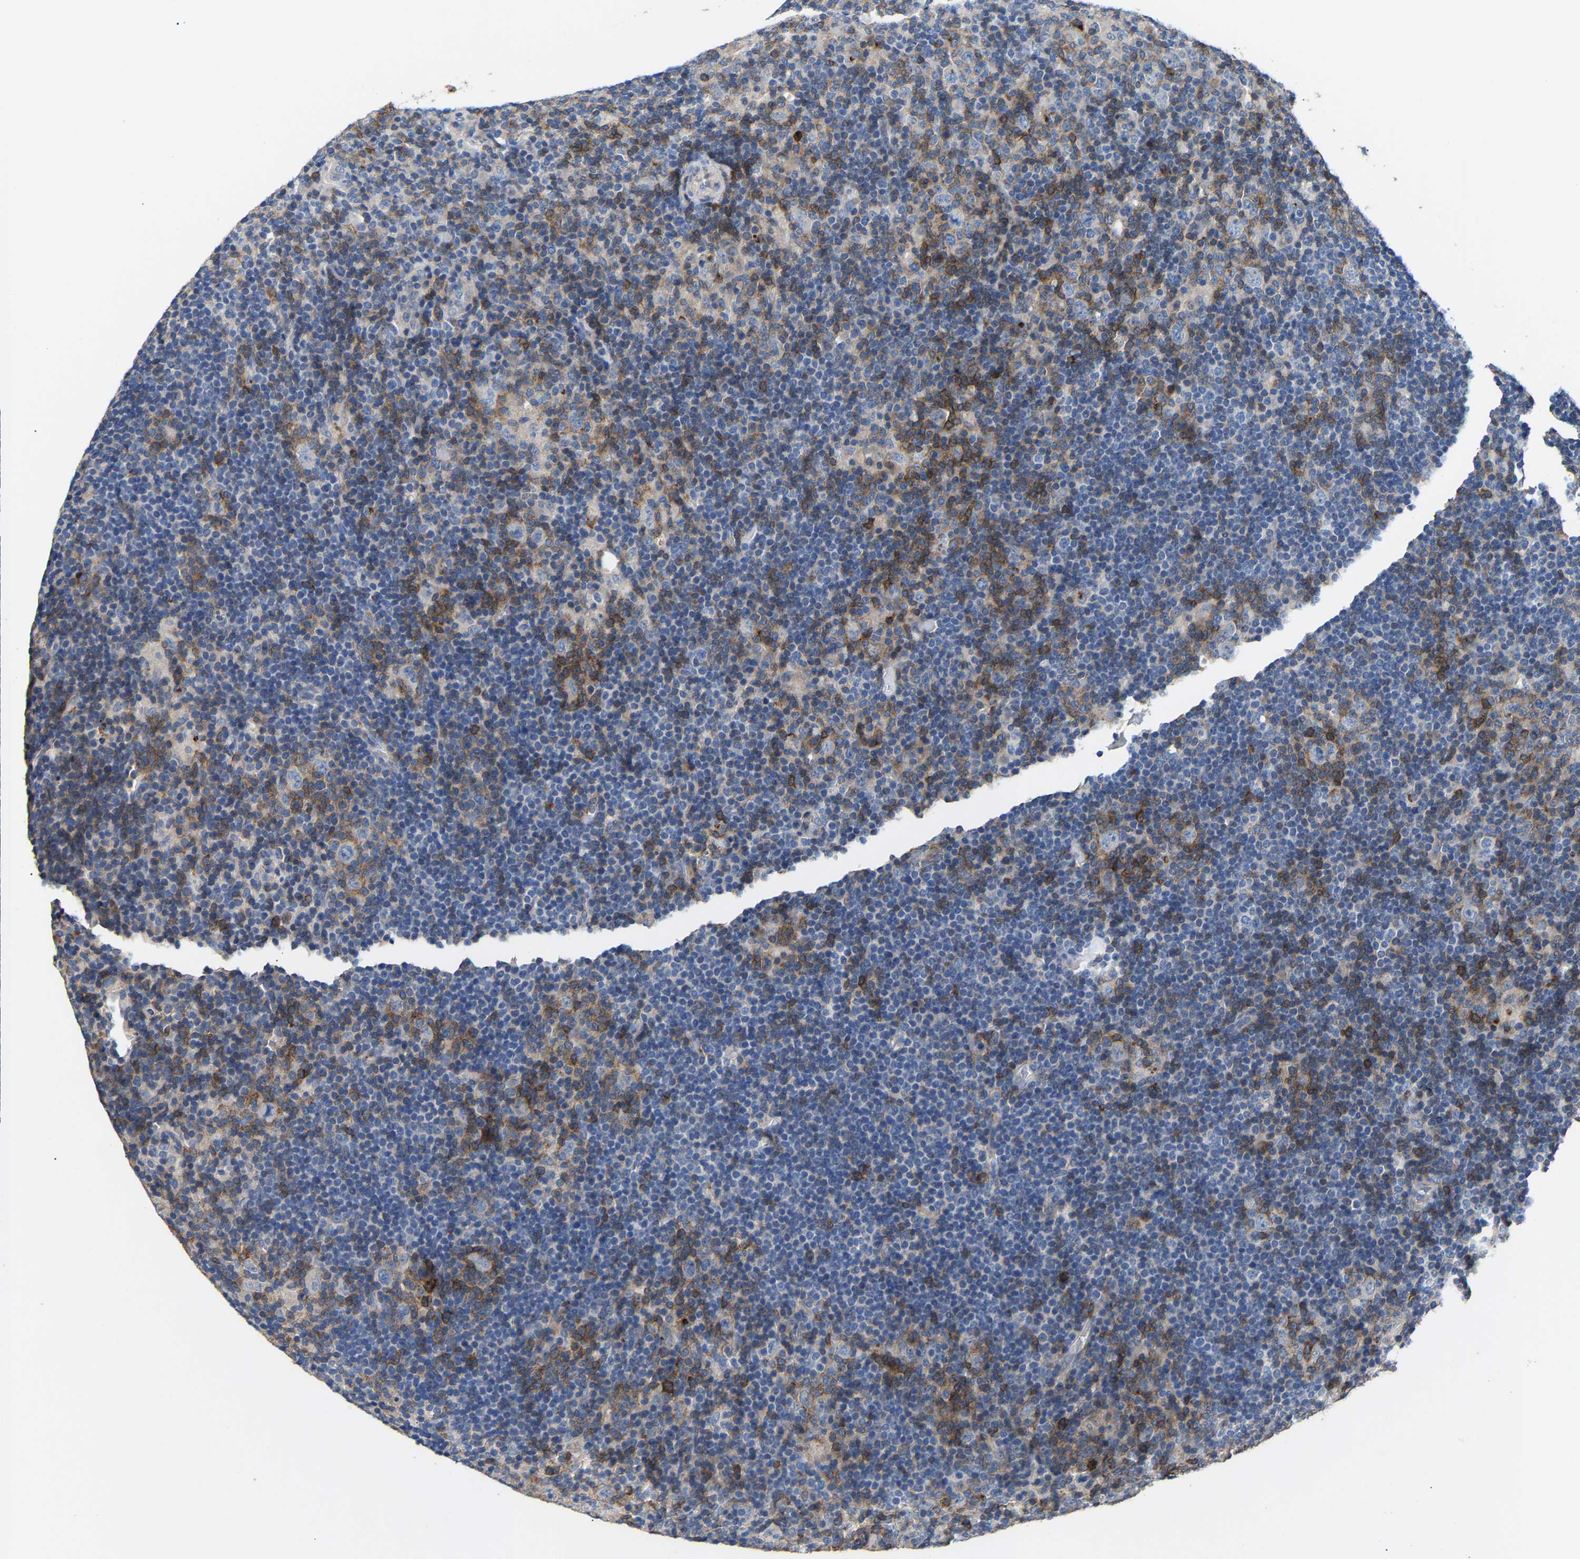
{"staining": {"intensity": "negative", "quantity": "none", "location": "none"}, "tissue": "lymphoma", "cell_type": "Tumor cells", "image_type": "cancer", "snomed": [{"axis": "morphology", "description": "Hodgkin's disease, NOS"}, {"axis": "topography", "description": "Lymph node"}], "caption": "Immunohistochemistry micrograph of neoplastic tissue: lymphoma stained with DAB (3,3'-diaminobenzidine) demonstrates no significant protein expression in tumor cells.", "gene": "CCDC171", "patient": {"sex": "female", "age": 57}}